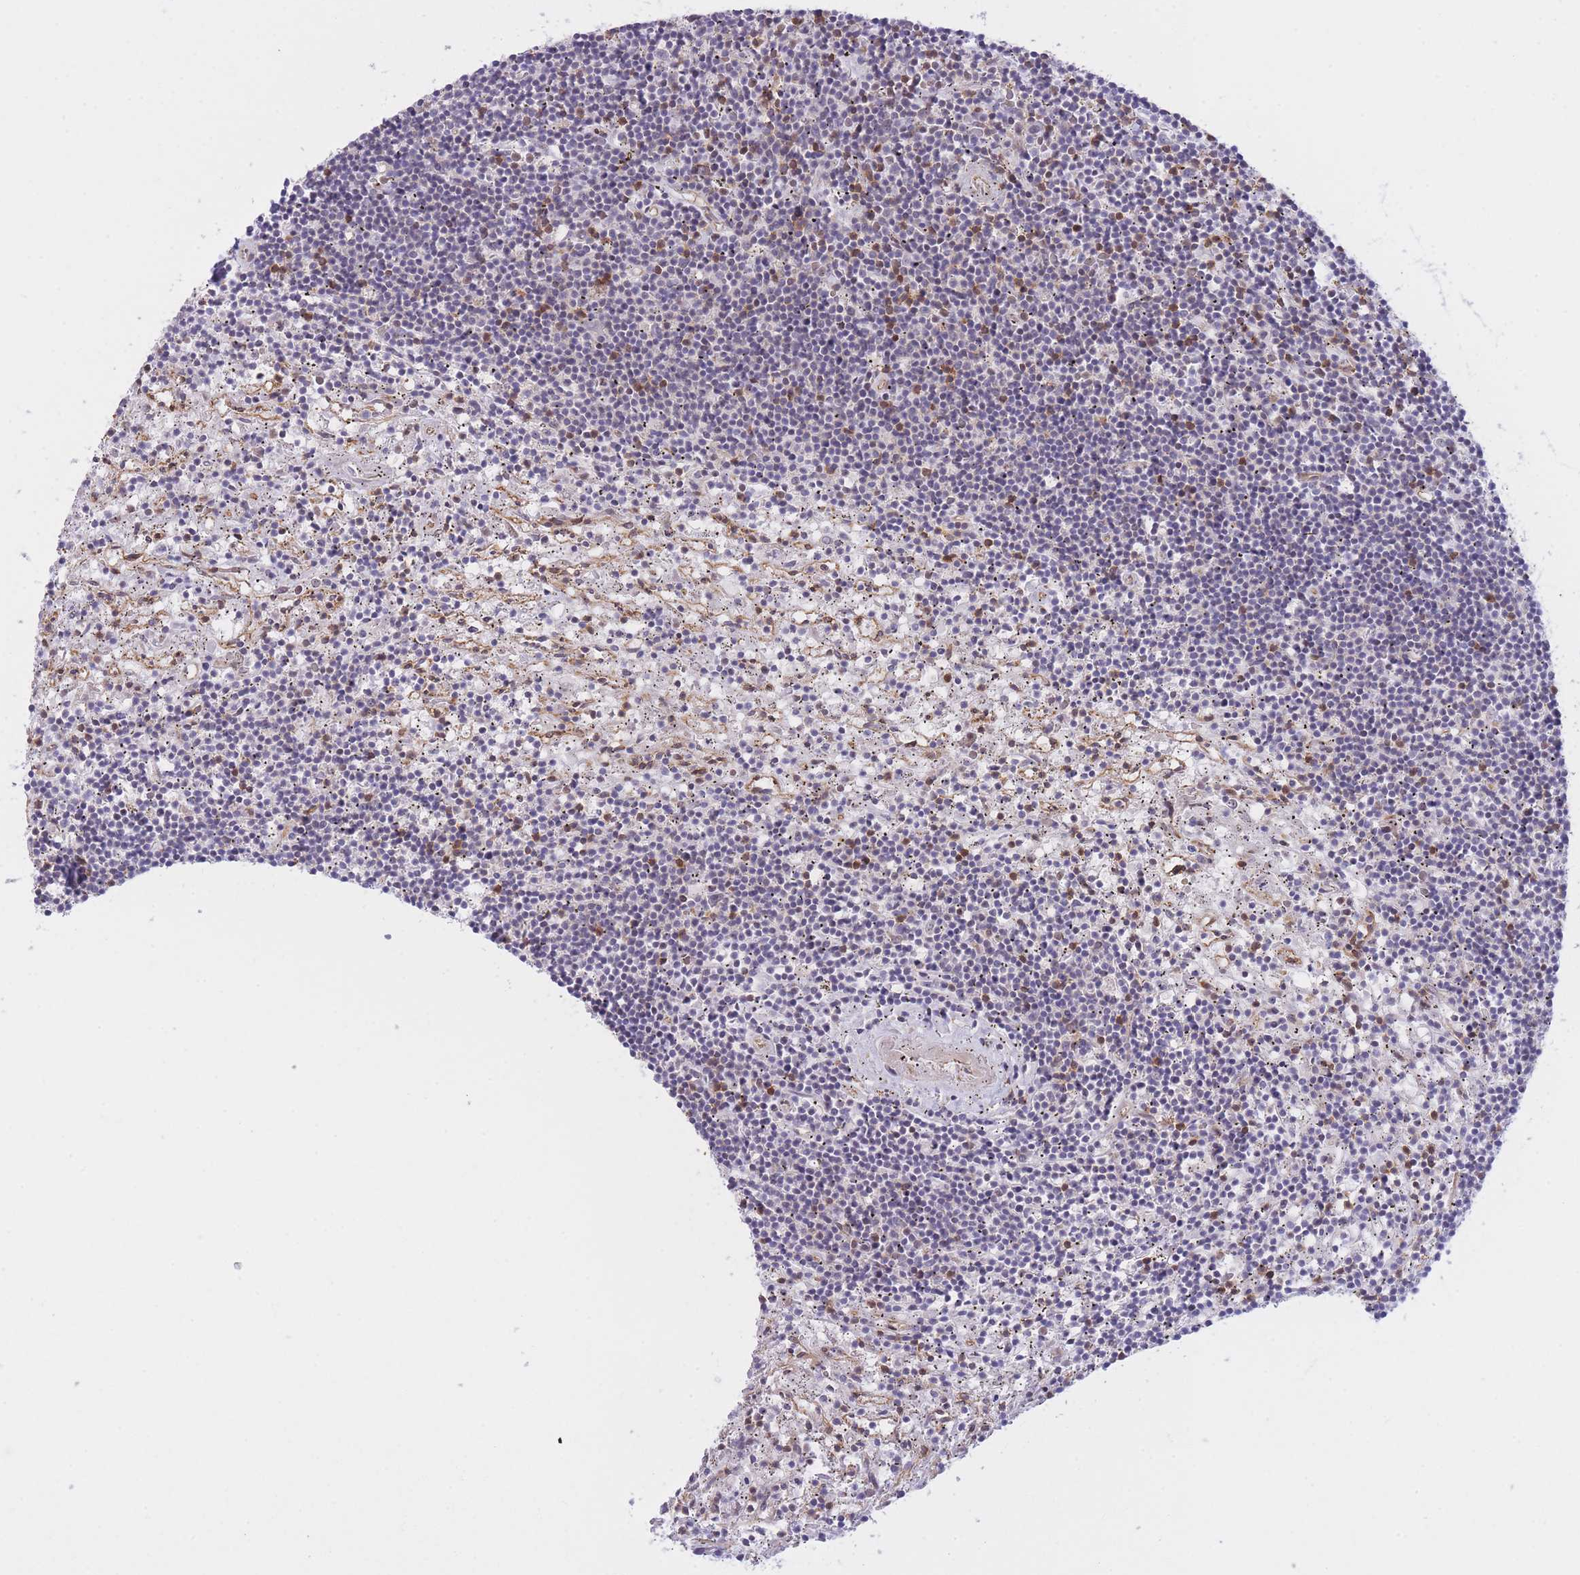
{"staining": {"intensity": "negative", "quantity": "none", "location": "none"}, "tissue": "lymphoma", "cell_type": "Tumor cells", "image_type": "cancer", "snomed": [{"axis": "morphology", "description": "Malignant lymphoma, non-Hodgkin's type, Low grade"}, {"axis": "topography", "description": "Spleen"}], "caption": "Immunohistochemical staining of human lymphoma reveals no significant positivity in tumor cells.", "gene": "CDC25B", "patient": {"sex": "male", "age": 76}}